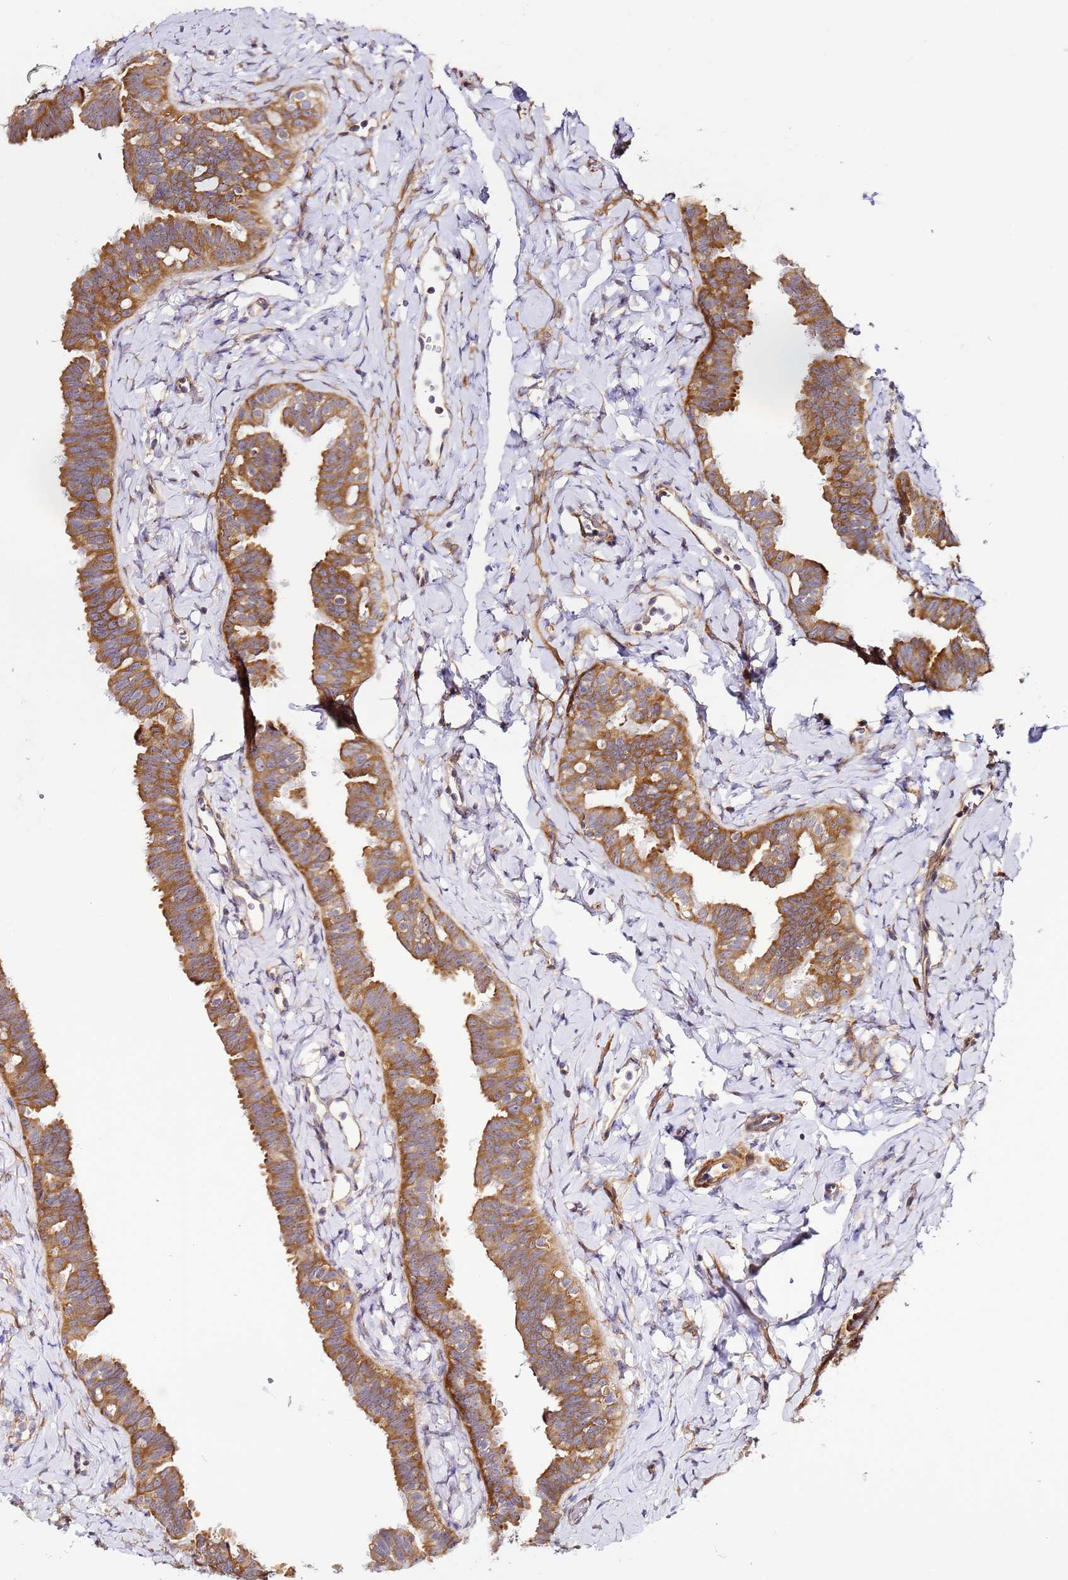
{"staining": {"intensity": "strong", "quantity": ">75%", "location": "cytoplasmic/membranous"}, "tissue": "fallopian tube", "cell_type": "Glandular cells", "image_type": "normal", "snomed": [{"axis": "morphology", "description": "Normal tissue, NOS"}, {"axis": "topography", "description": "Fallopian tube"}], "caption": "Normal fallopian tube shows strong cytoplasmic/membranous staining in approximately >75% of glandular cells.", "gene": "RPL13A", "patient": {"sex": "female", "age": 65}}